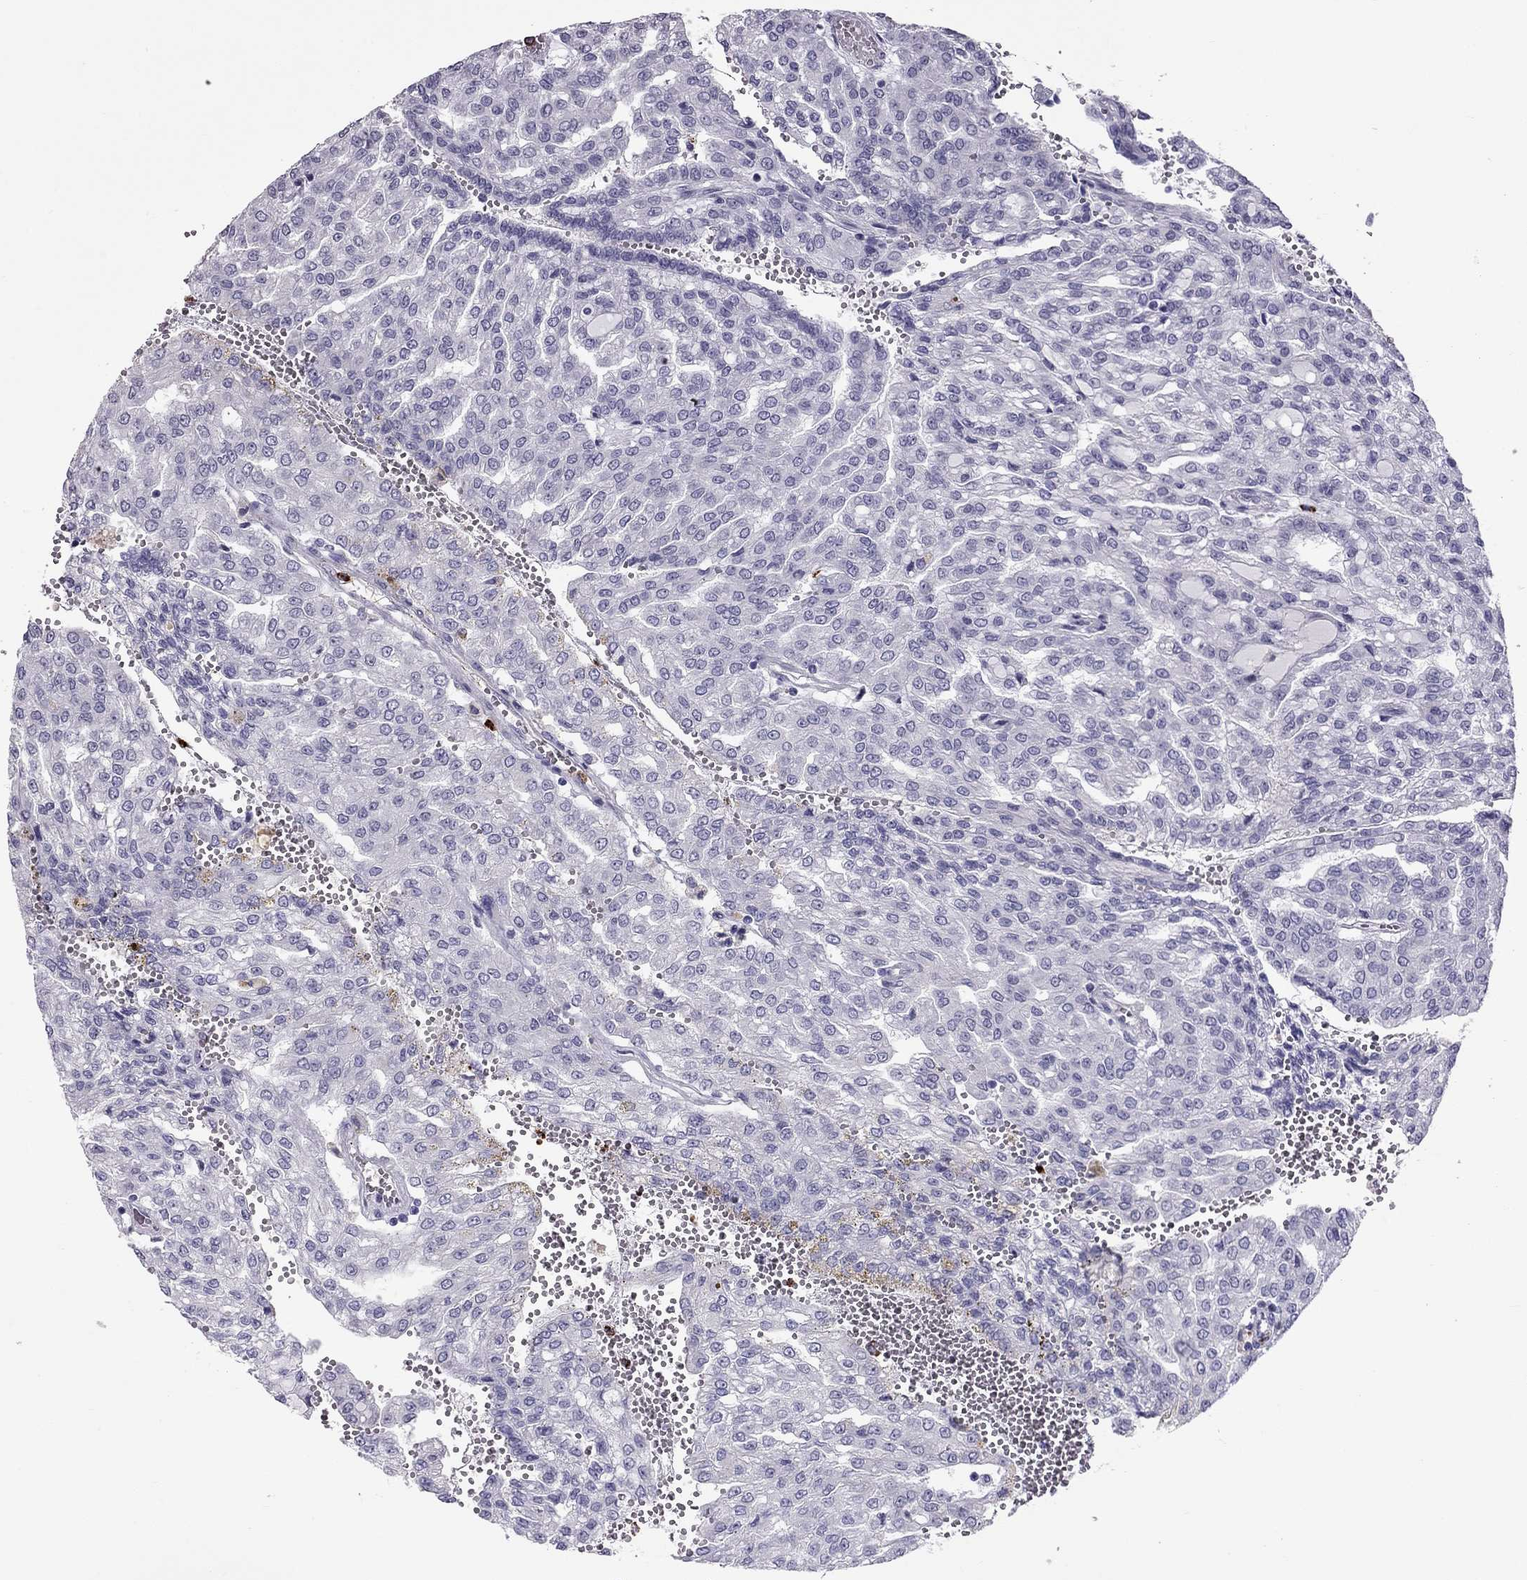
{"staining": {"intensity": "negative", "quantity": "none", "location": "none"}, "tissue": "renal cancer", "cell_type": "Tumor cells", "image_type": "cancer", "snomed": [{"axis": "morphology", "description": "Adenocarcinoma, NOS"}, {"axis": "topography", "description": "Kidney"}], "caption": "A high-resolution micrograph shows immunohistochemistry staining of adenocarcinoma (renal), which exhibits no significant expression in tumor cells.", "gene": "CCL27", "patient": {"sex": "male", "age": 63}}